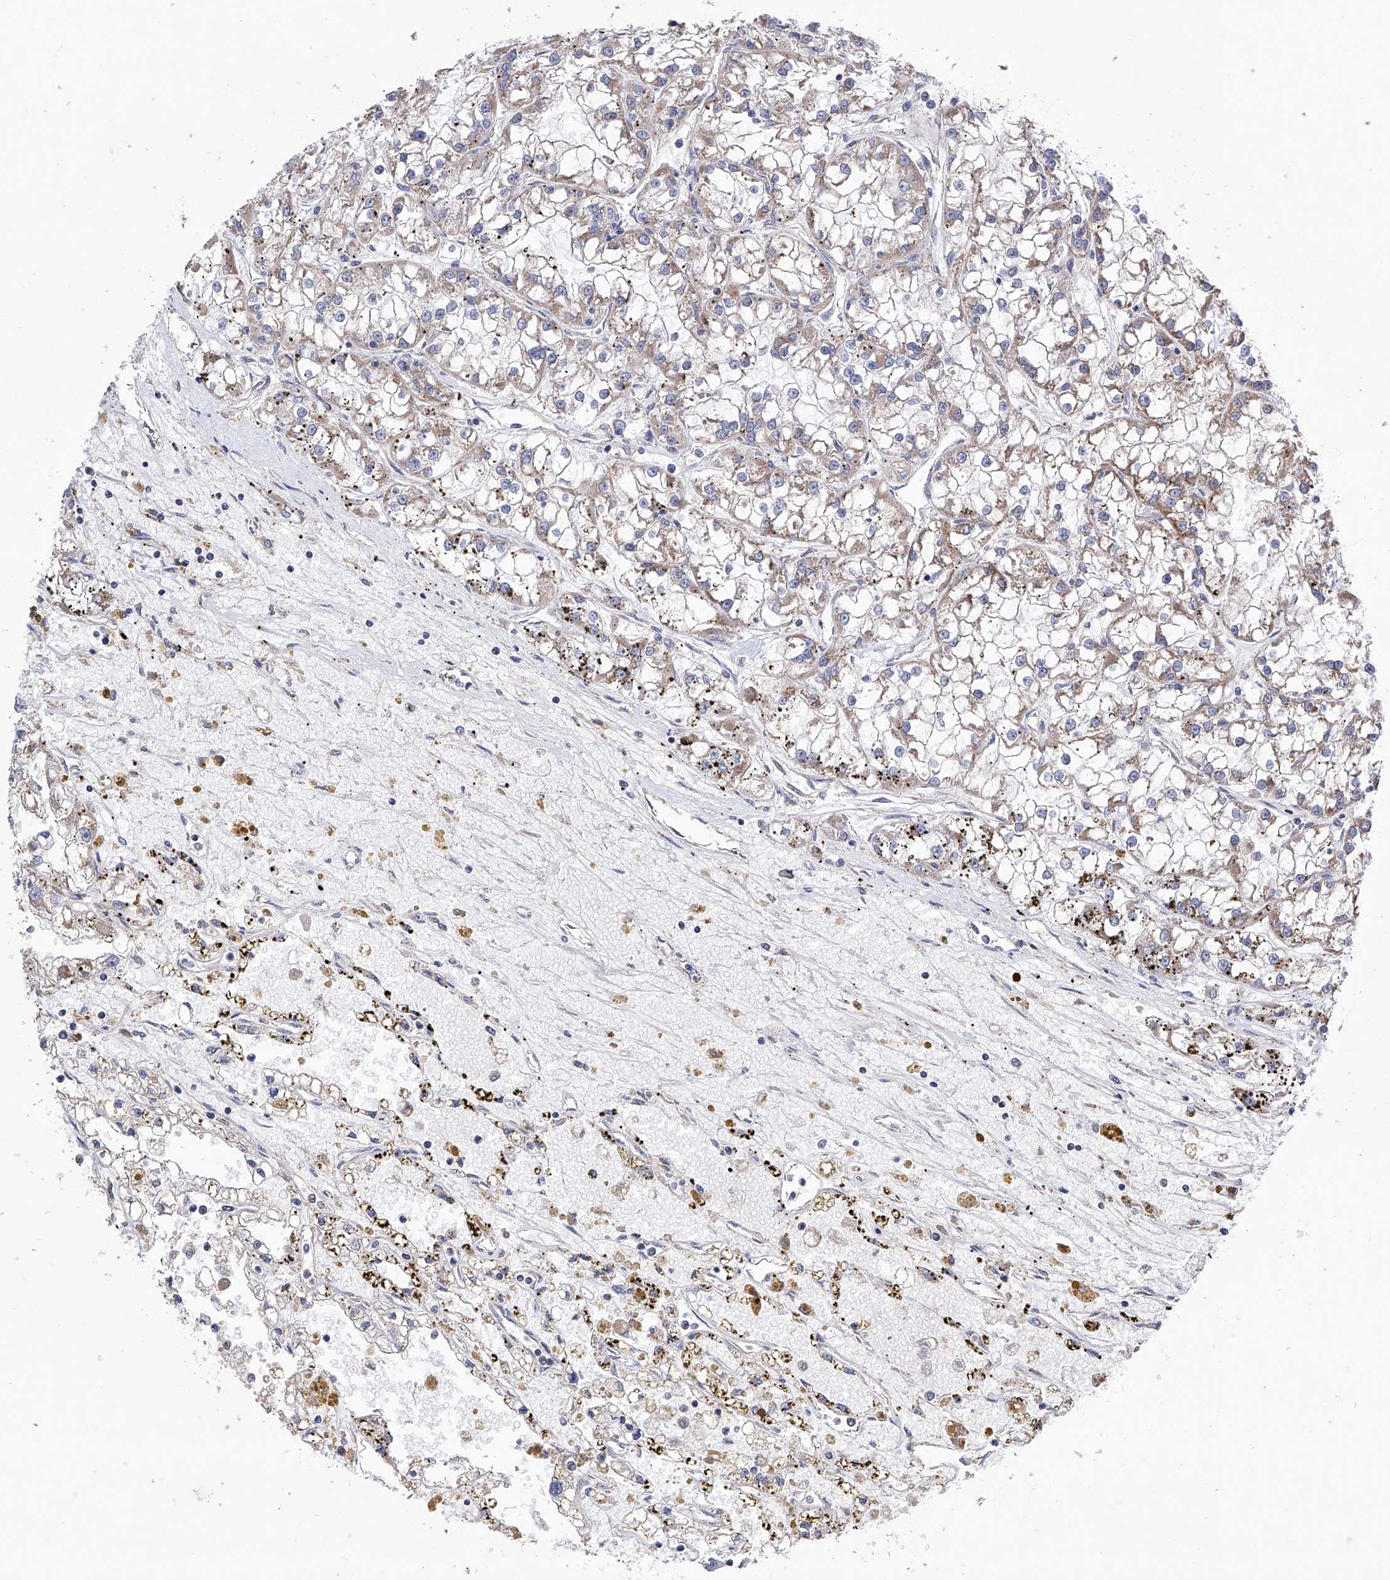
{"staining": {"intensity": "weak", "quantity": ">75%", "location": "cytoplasmic/membranous"}, "tissue": "renal cancer", "cell_type": "Tumor cells", "image_type": "cancer", "snomed": [{"axis": "morphology", "description": "Adenocarcinoma, NOS"}, {"axis": "topography", "description": "Kidney"}], "caption": "Immunohistochemical staining of human renal adenocarcinoma demonstrates low levels of weak cytoplasmic/membranous expression in about >75% of tumor cells.", "gene": "EFCAB2", "patient": {"sex": "female", "age": 52}}